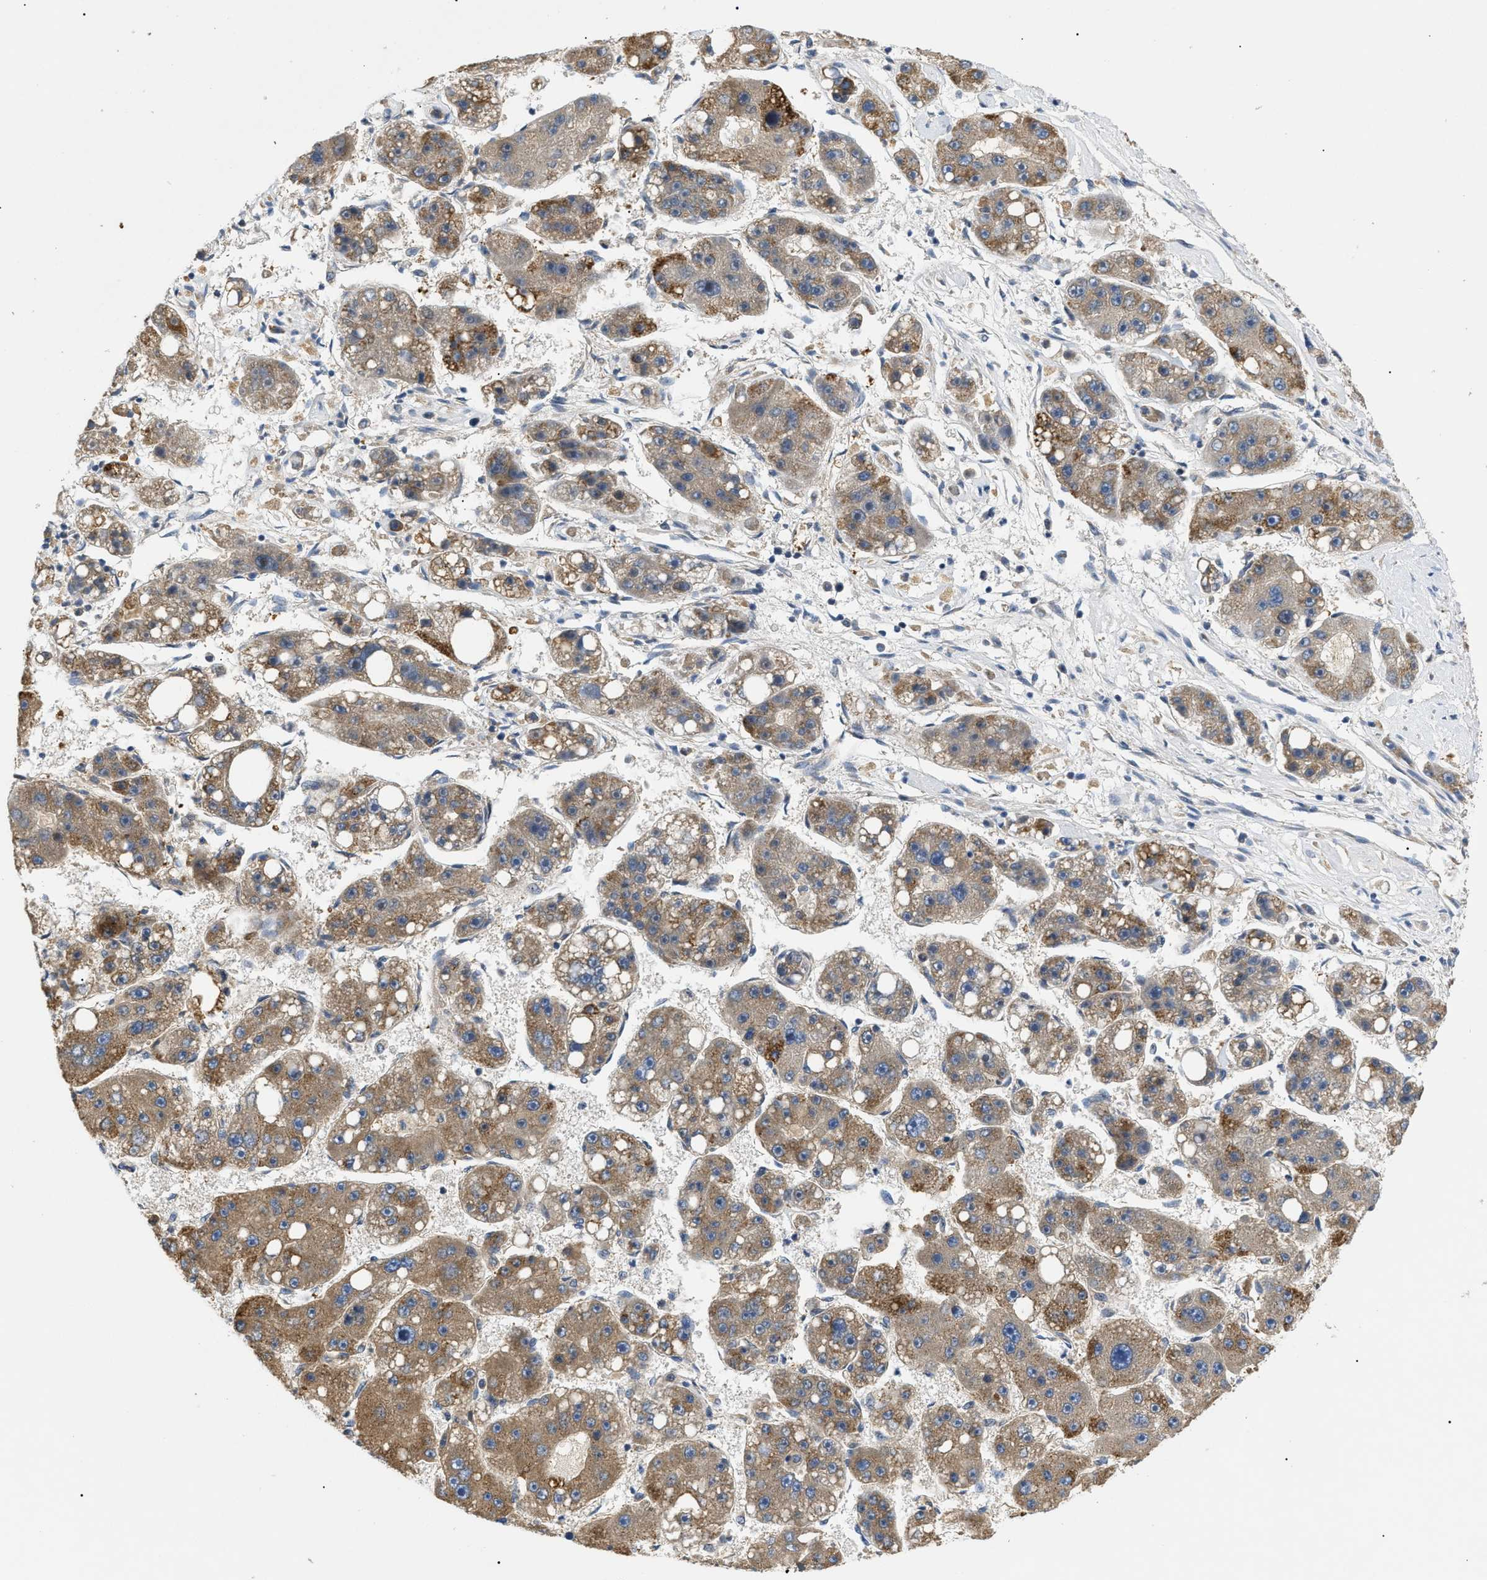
{"staining": {"intensity": "moderate", "quantity": ">75%", "location": "cytoplasmic/membranous"}, "tissue": "liver cancer", "cell_type": "Tumor cells", "image_type": "cancer", "snomed": [{"axis": "morphology", "description": "Carcinoma, Hepatocellular, NOS"}, {"axis": "topography", "description": "Liver"}], "caption": "An immunohistochemistry (IHC) image of neoplastic tissue is shown. Protein staining in brown shows moderate cytoplasmic/membranous positivity in liver cancer (hepatocellular carcinoma) within tumor cells.", "gene": "ZBTB11", "patient": {"sex": "female", "age": 61}}